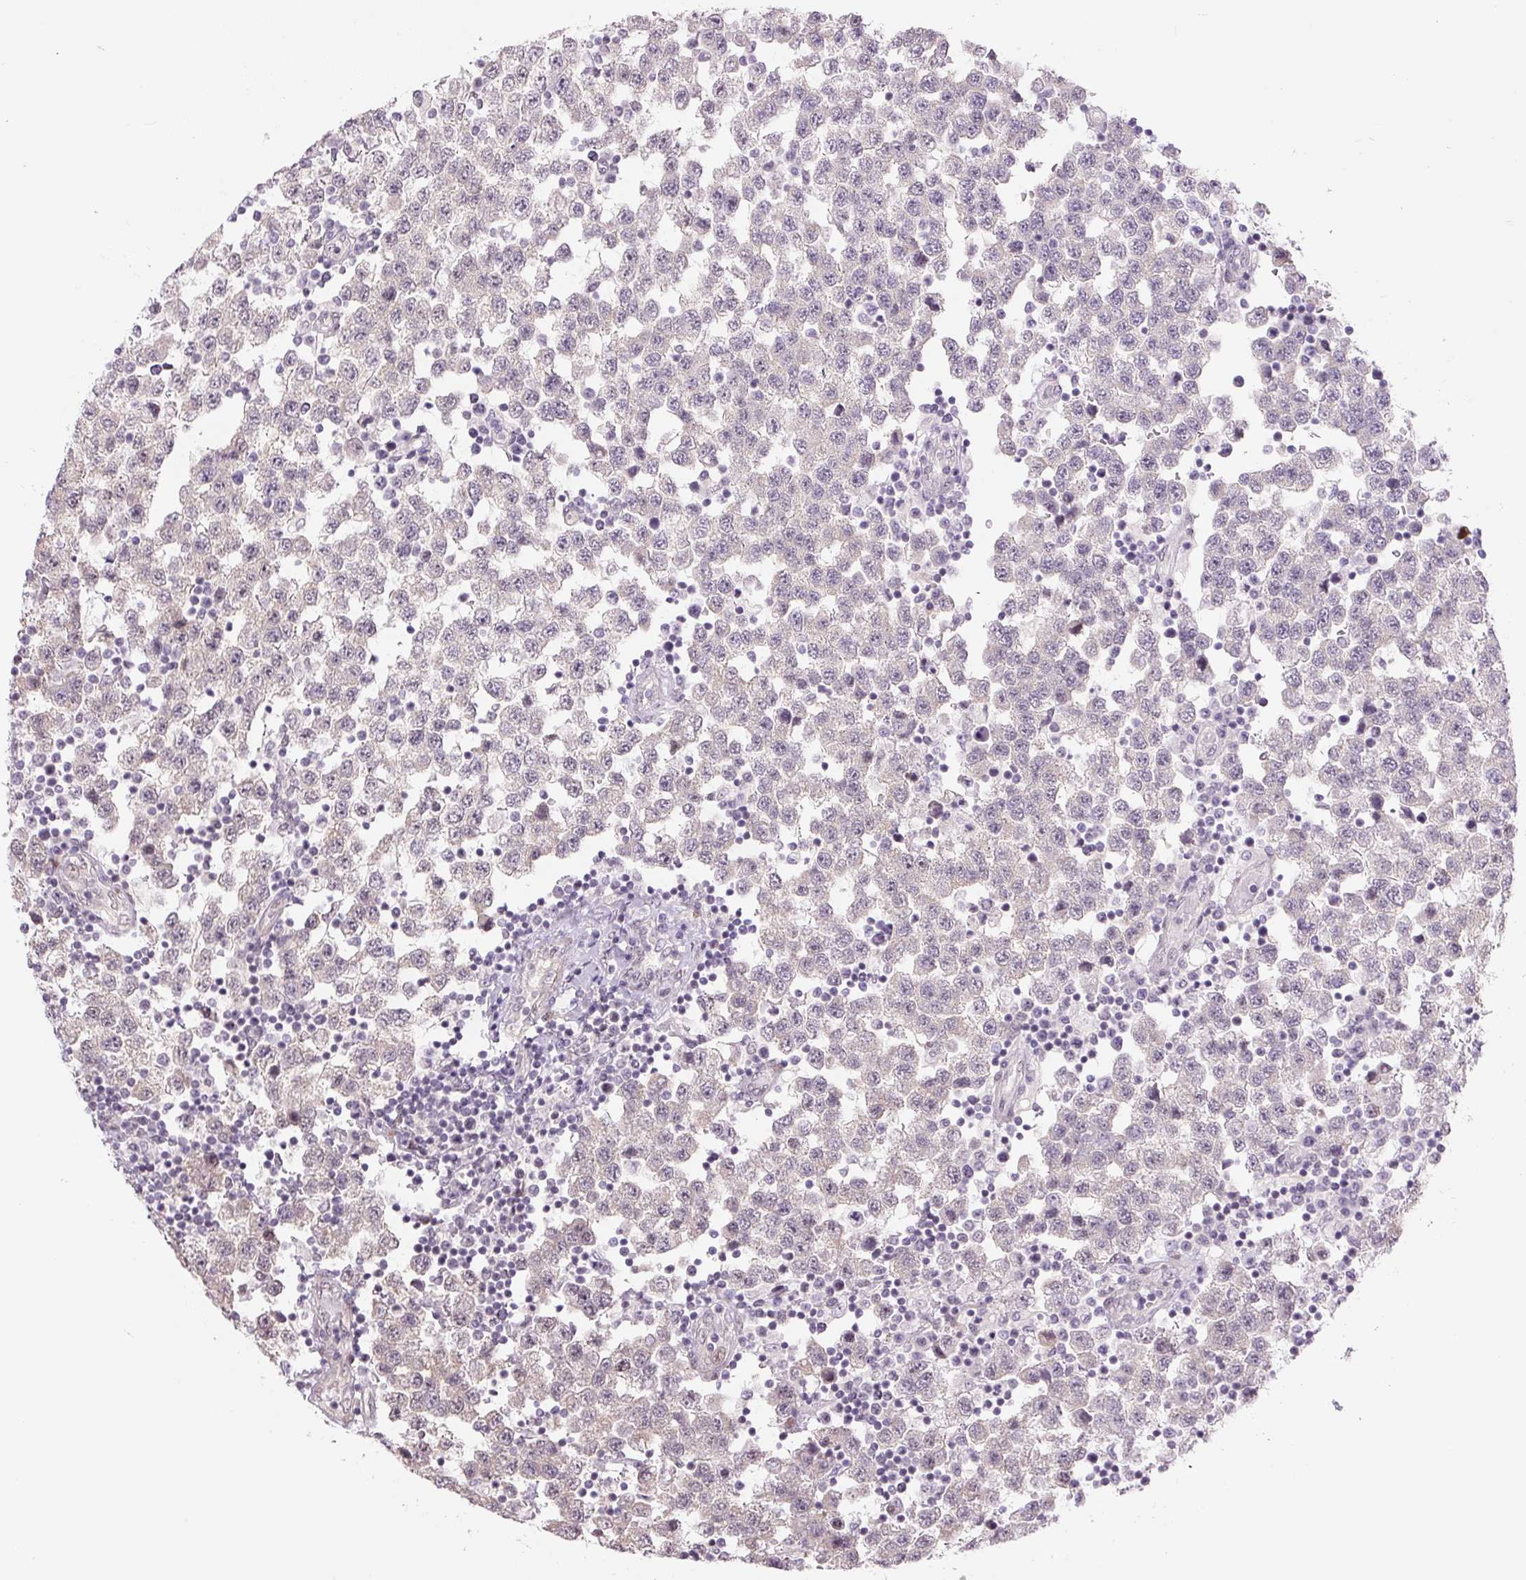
{"staining": {"intensity": "weak", "quantity": "<25%", "location": "nuclear"}, "tissue": "testis cancer", "cell_type": "Tumor cells", "image_type": "cancer", "snomed": [{"axis": "morphology", "description": "Seminoma, NOS"}, {"axis": "topography", "description": "Testis"}], "caption": "Tumor cells are negative for brown protein staining in testis cancer.", "gene": "TCFL5", "patient": {"sex": "male", "age": 34}}